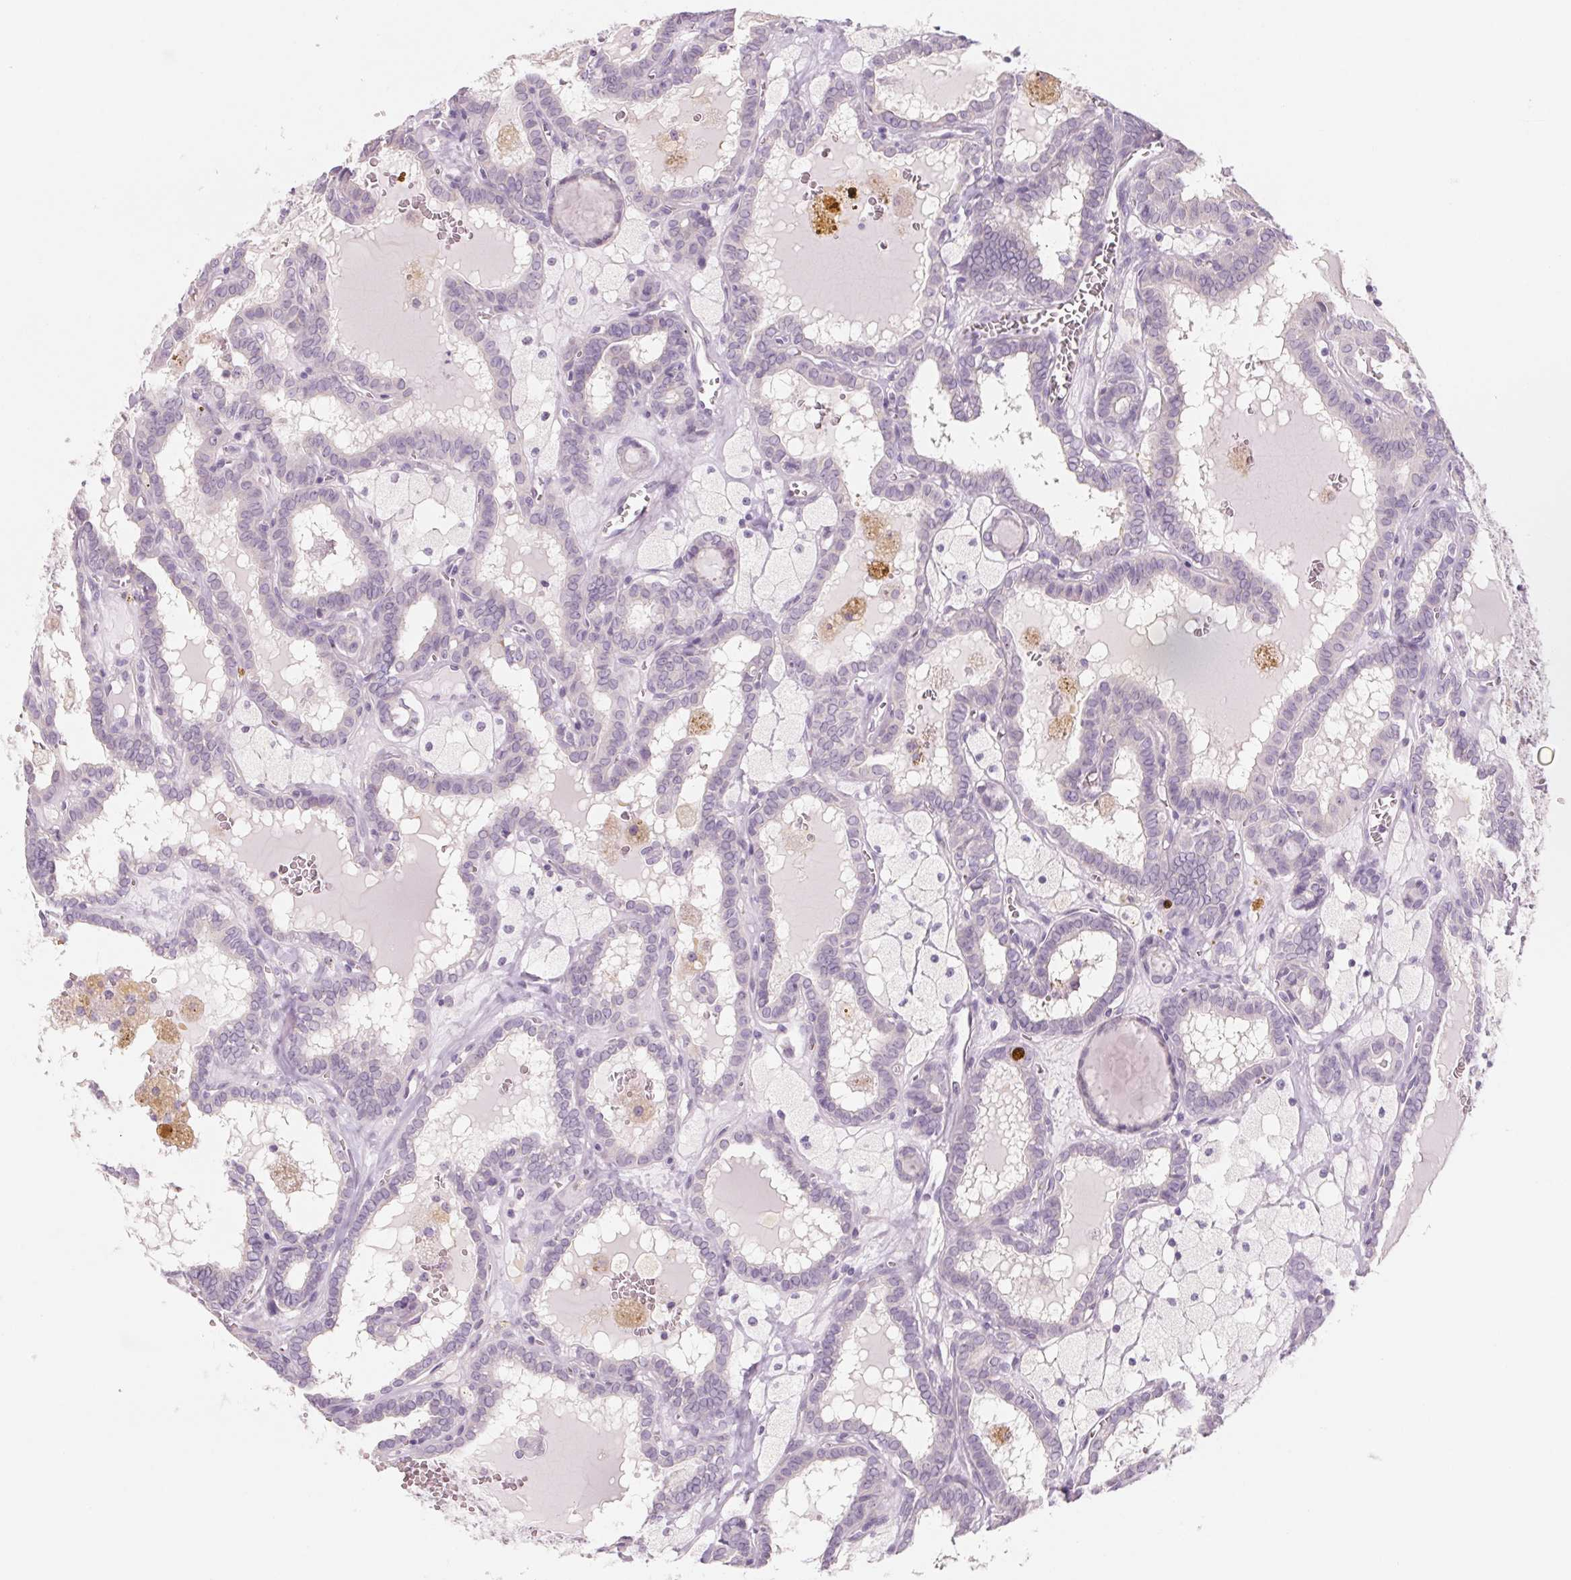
{"staining": {"intensity": "negative", "quantity": "none", "location": "none"}, "tissue": "thyroid cancer", "cell_type": "Tumor cells", "image_type": "cancer", "snomed": [{"axis": "morphology", "description": "Papillary adenocarcinoma, NOS"}, {"axis": "topography", "description": "Thyroid gland"}], "caption": "Protein analysis of thyroid cancer demonstrates no significant positivity in tumor cells.", "gene": "POU1F1", "patient": {"sex": "female", "age": 39}}